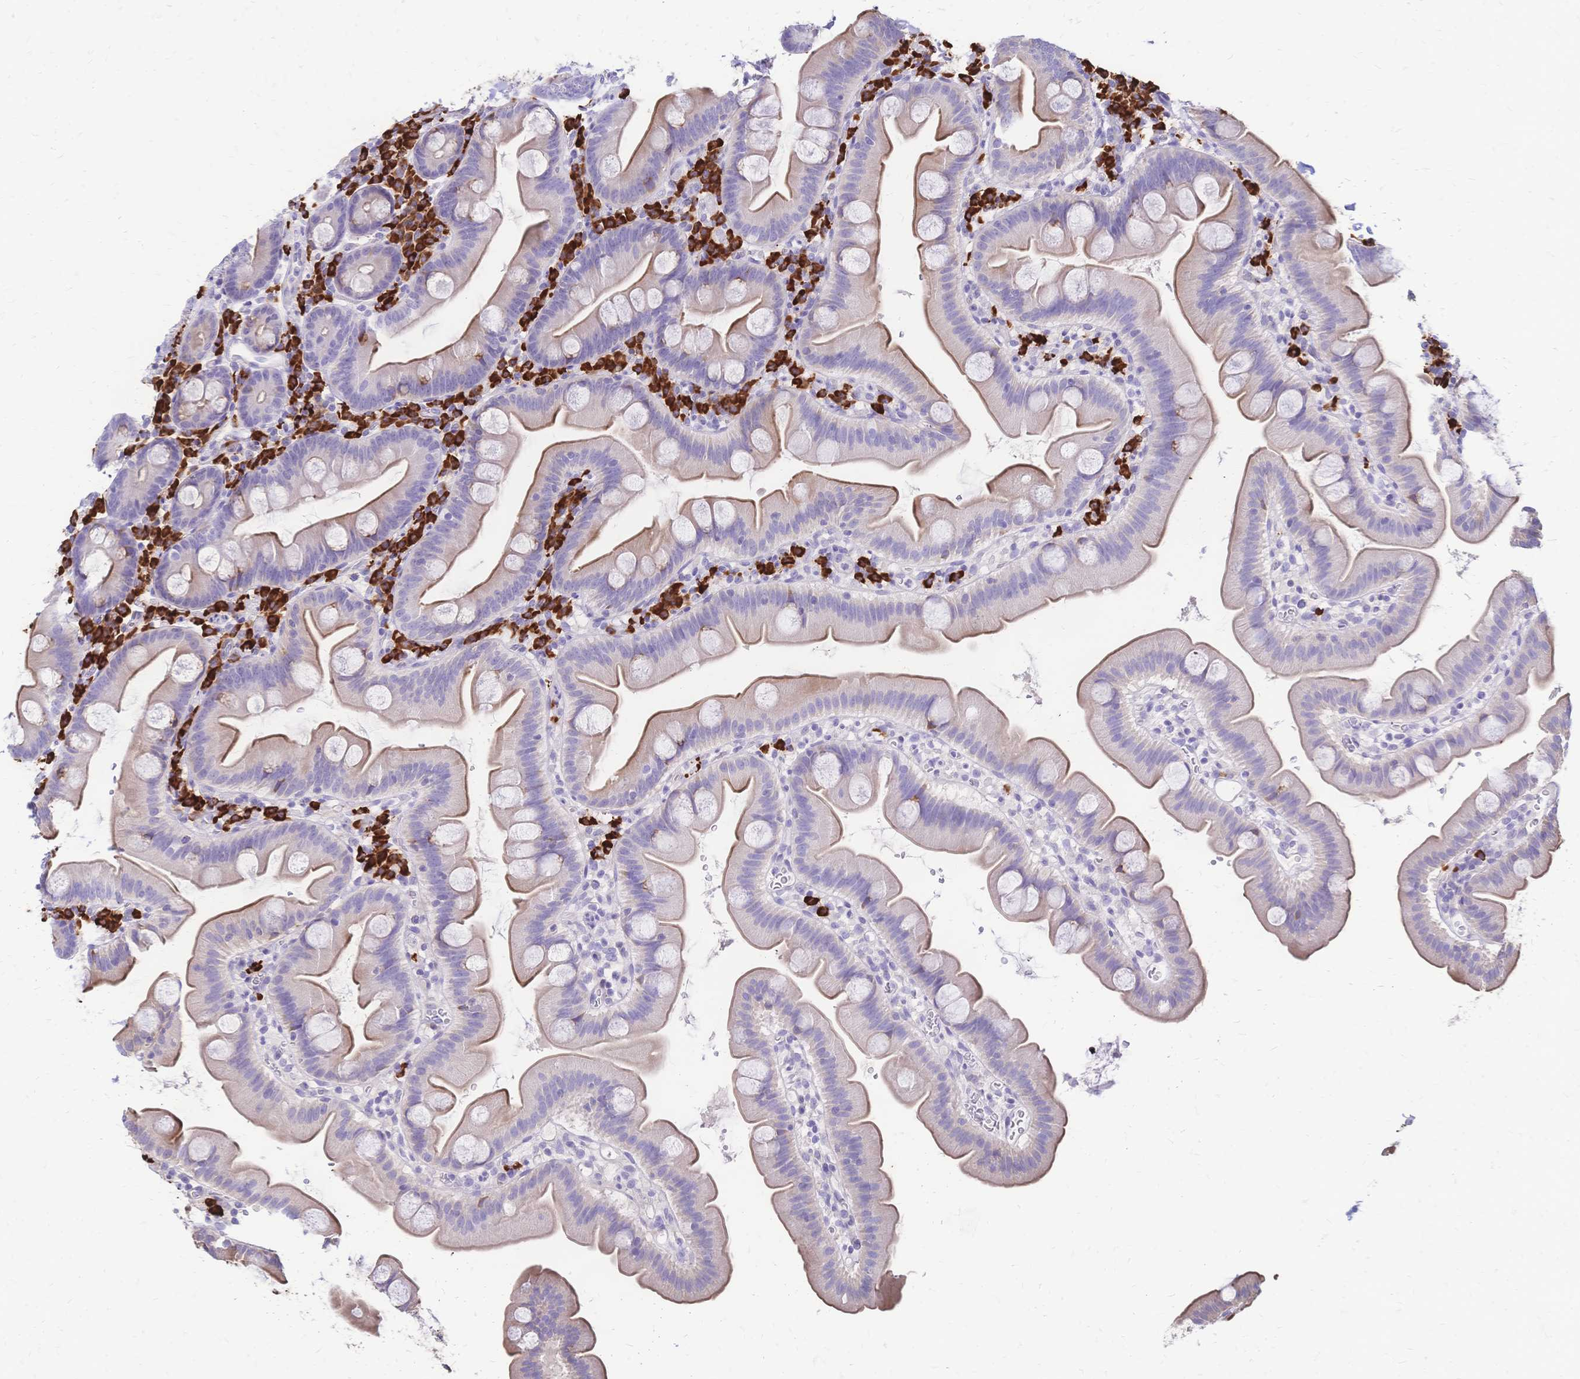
{"staining": {"intensity": "weak", "quantity": "<25%", "location": "cytoplasmic/membranous"}, "tissue": "small intestine", "cell_type": "Glandular cells", "image_type": "normal", "snomed": [{"axis": "morphology", "description": "Normal tissue, NOS"}, {"axis": "topography", "description": "Small intestine"}], "caption": "Immunohistochemical staining of benign small intestine reveals no significant positivity in glandular cells.", "gene": "IL2RA", "patient": {"sex": "female", "age": 68}}